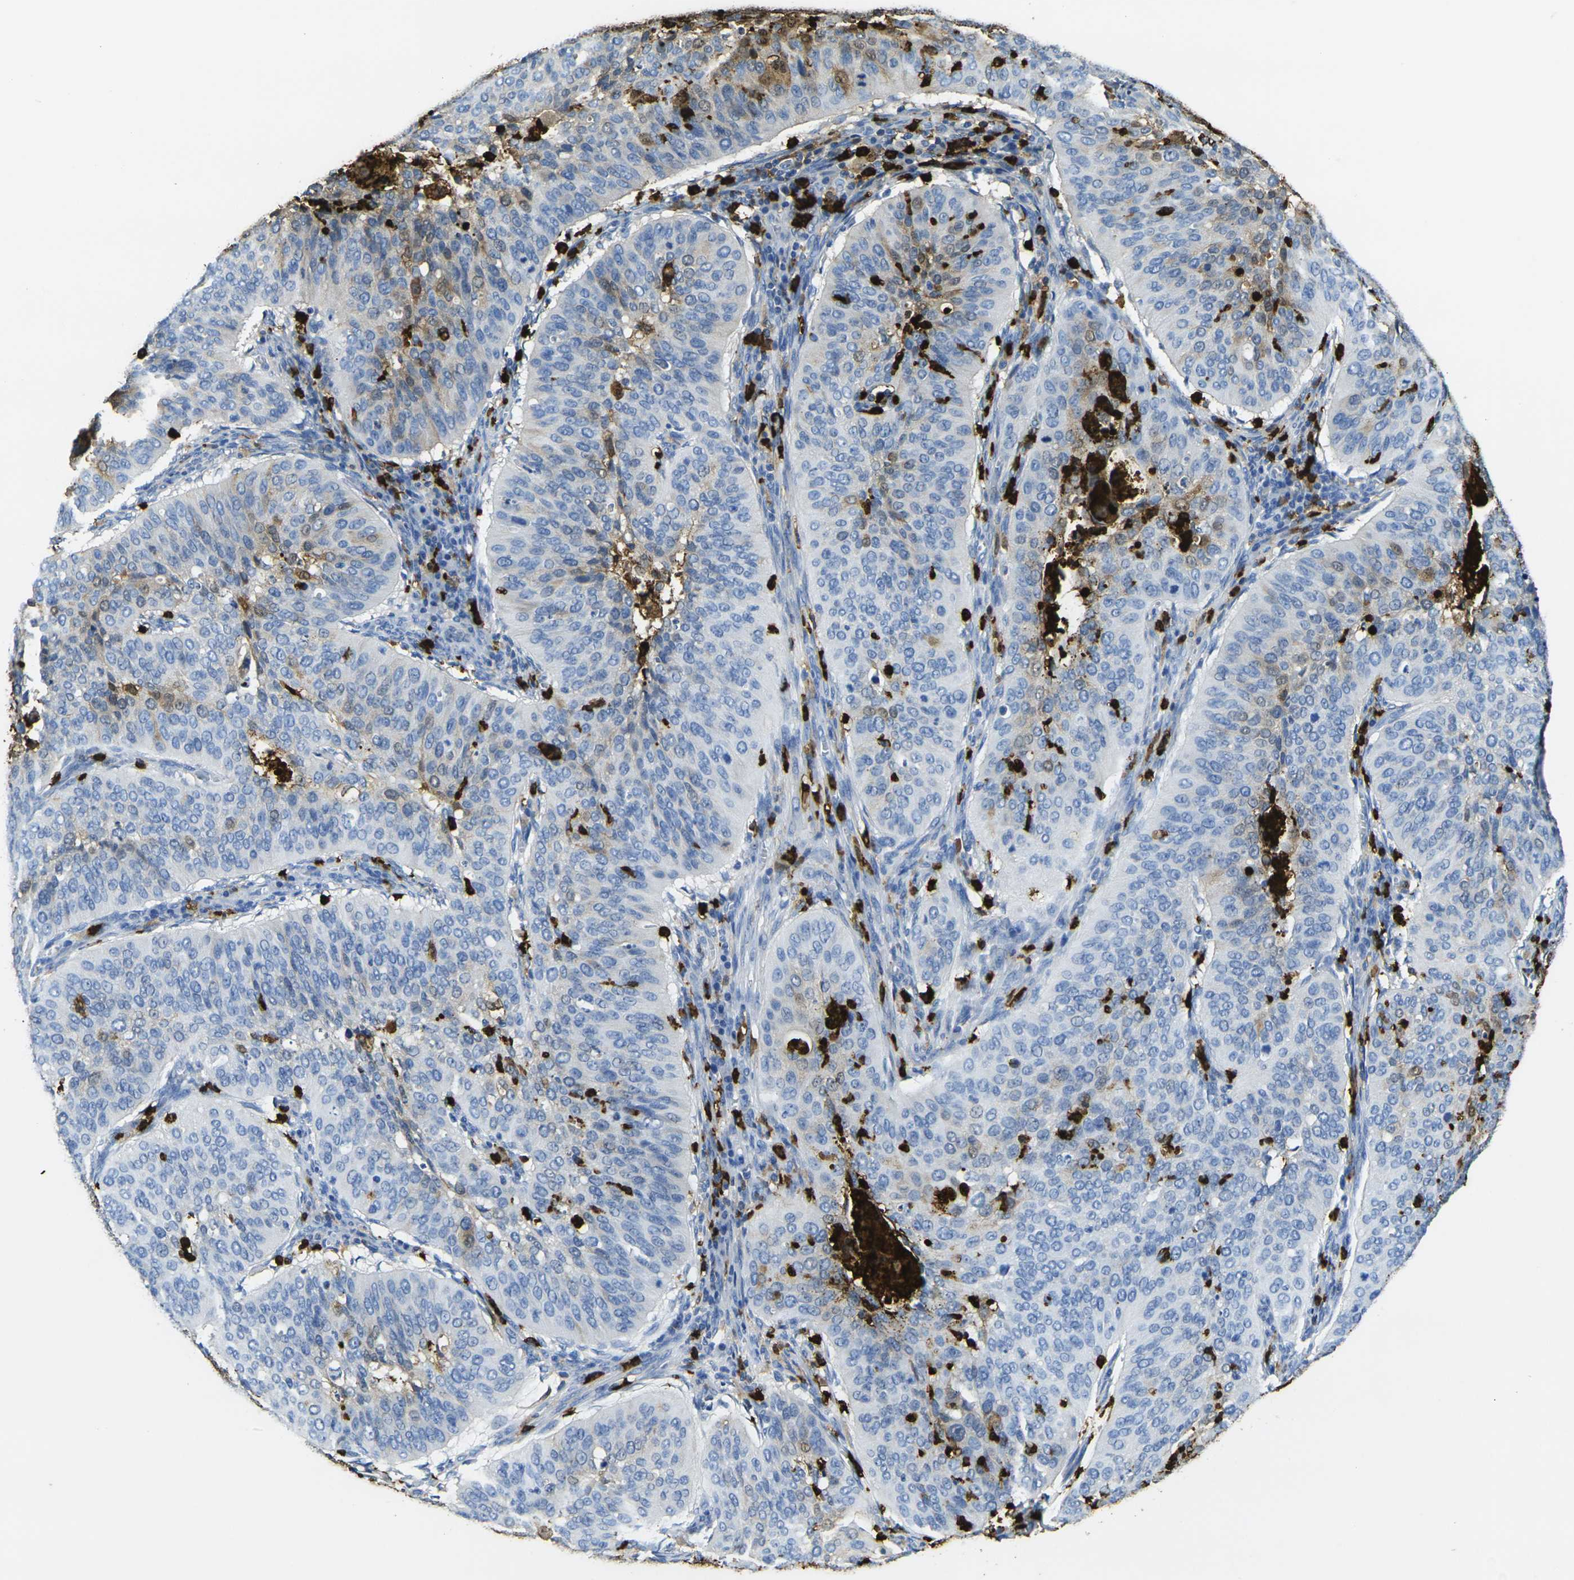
{"staining": {"intensity": "moderate", "quantity": "<25%", "location": "cytoplasmic/membranous"}, "tissue": "cervical cancer", "cell_type": "Tumor cells", "image_type": "cancer", "snomed": [{"axis": "morphology", "description": "Normal tissue, NOS"}, {"axis": "morphology", "description": "Squamous cell carcinoma, NOS"}, {"axis": "topography", "description": "Cervix"}], "caption": "Approximately <25% of tumor cells in human cervical cancer (squamous cell carcinoma) reveal moderate cytoplasmic/membranous protein staining as visualized by brown immunohistochemical staining.", "gene": "S100A9", "patient": {"sex": "female", "age": 39}}